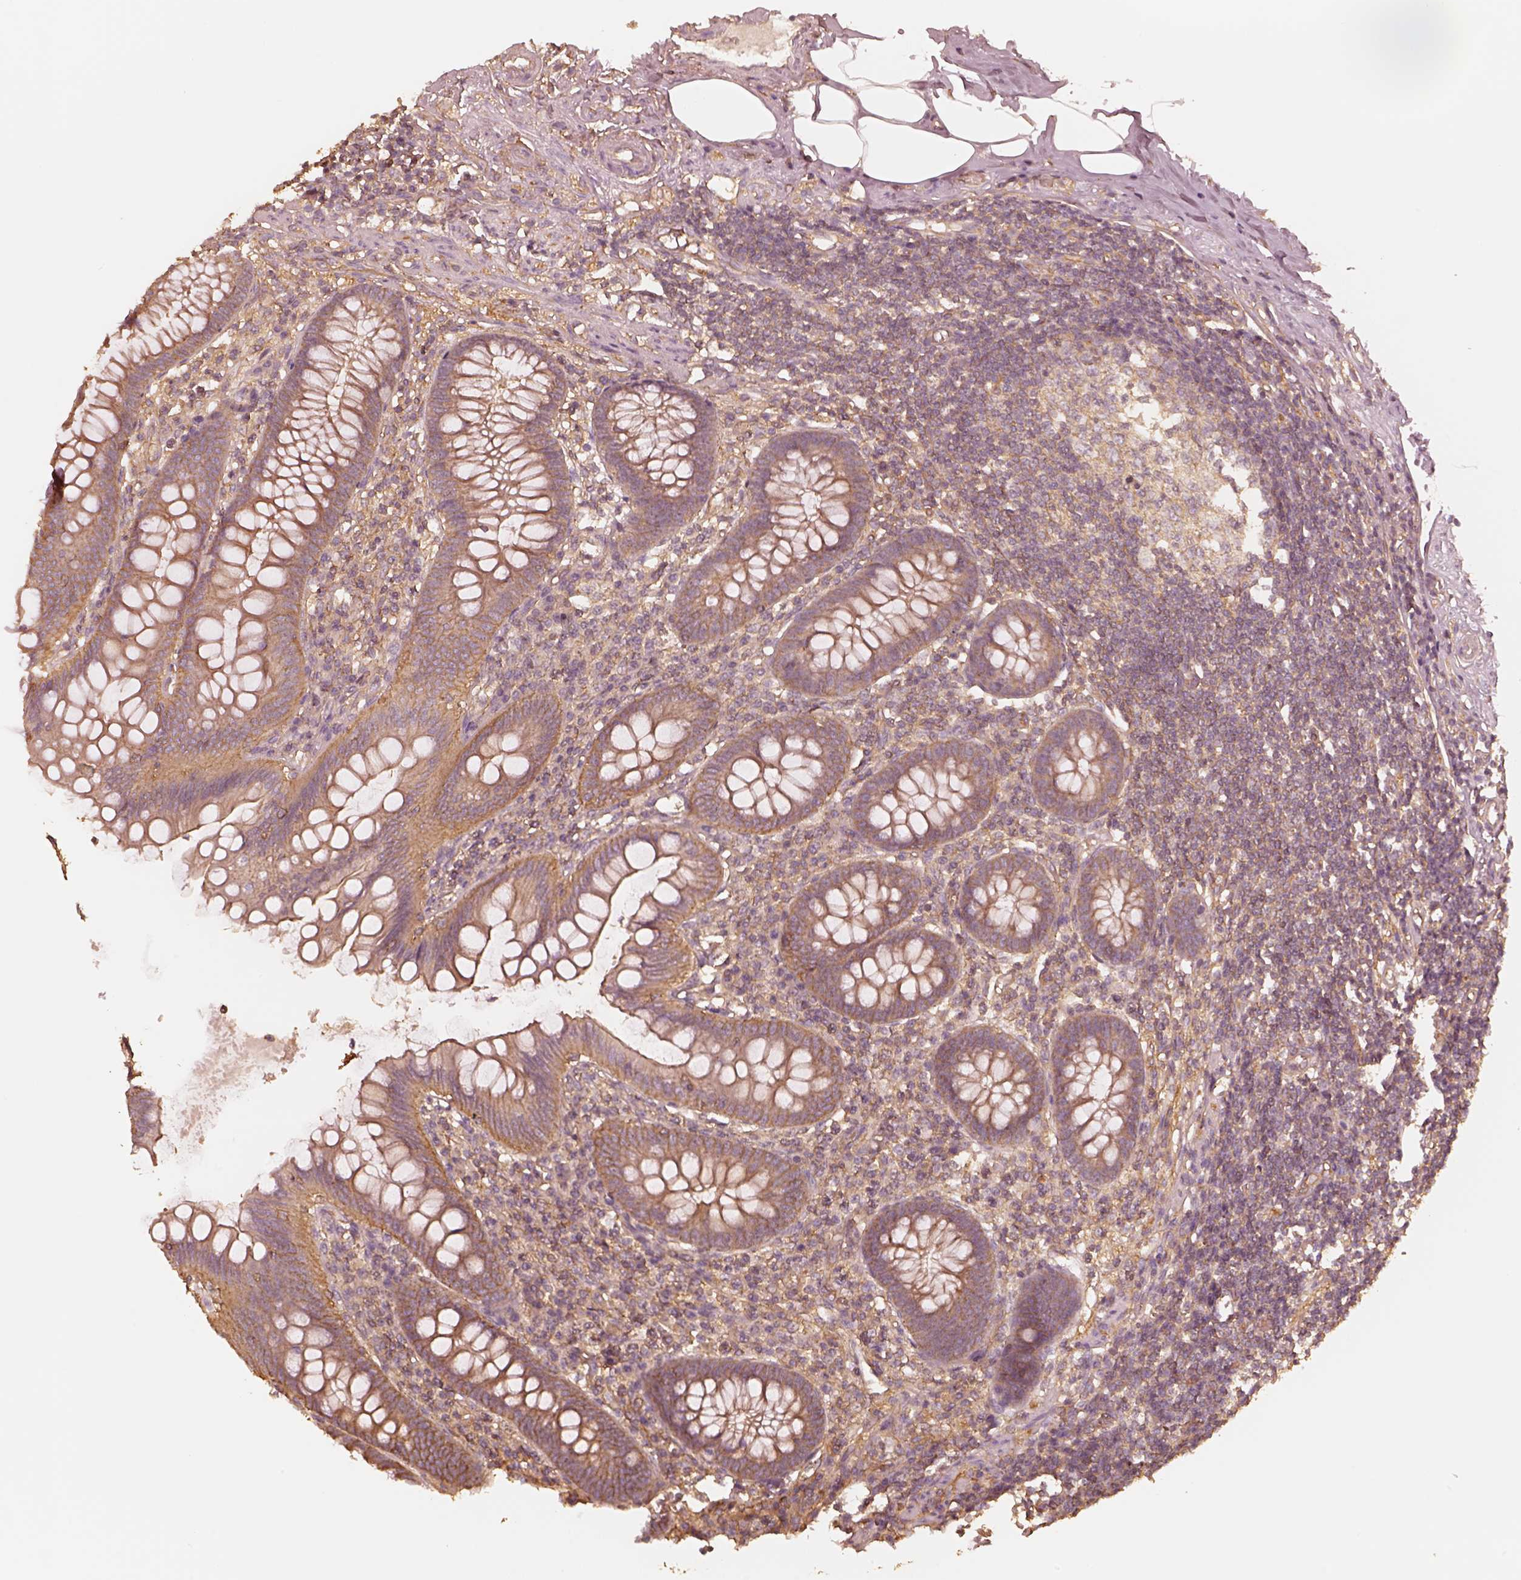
{"staining": {"intensity": "moderate", "quantity": "25%-75%", "location": "cytoplasmic/membranous"}, "tissue": "appendix", "cell_type": "Glandular cells", "image_type": "normal", "snomed": [{"axis": "morphology", "description": "Normal tissue, NOS"}, {"axis": "topography", "description": "Appendix"}], "caption": "Moderate cytoplasmic/membranous positivity is appreciated in about 25%-75% of glandular cells in benign appendix.", "gene": "WDR7", "patient": {"sex": "female", "age": 57}}